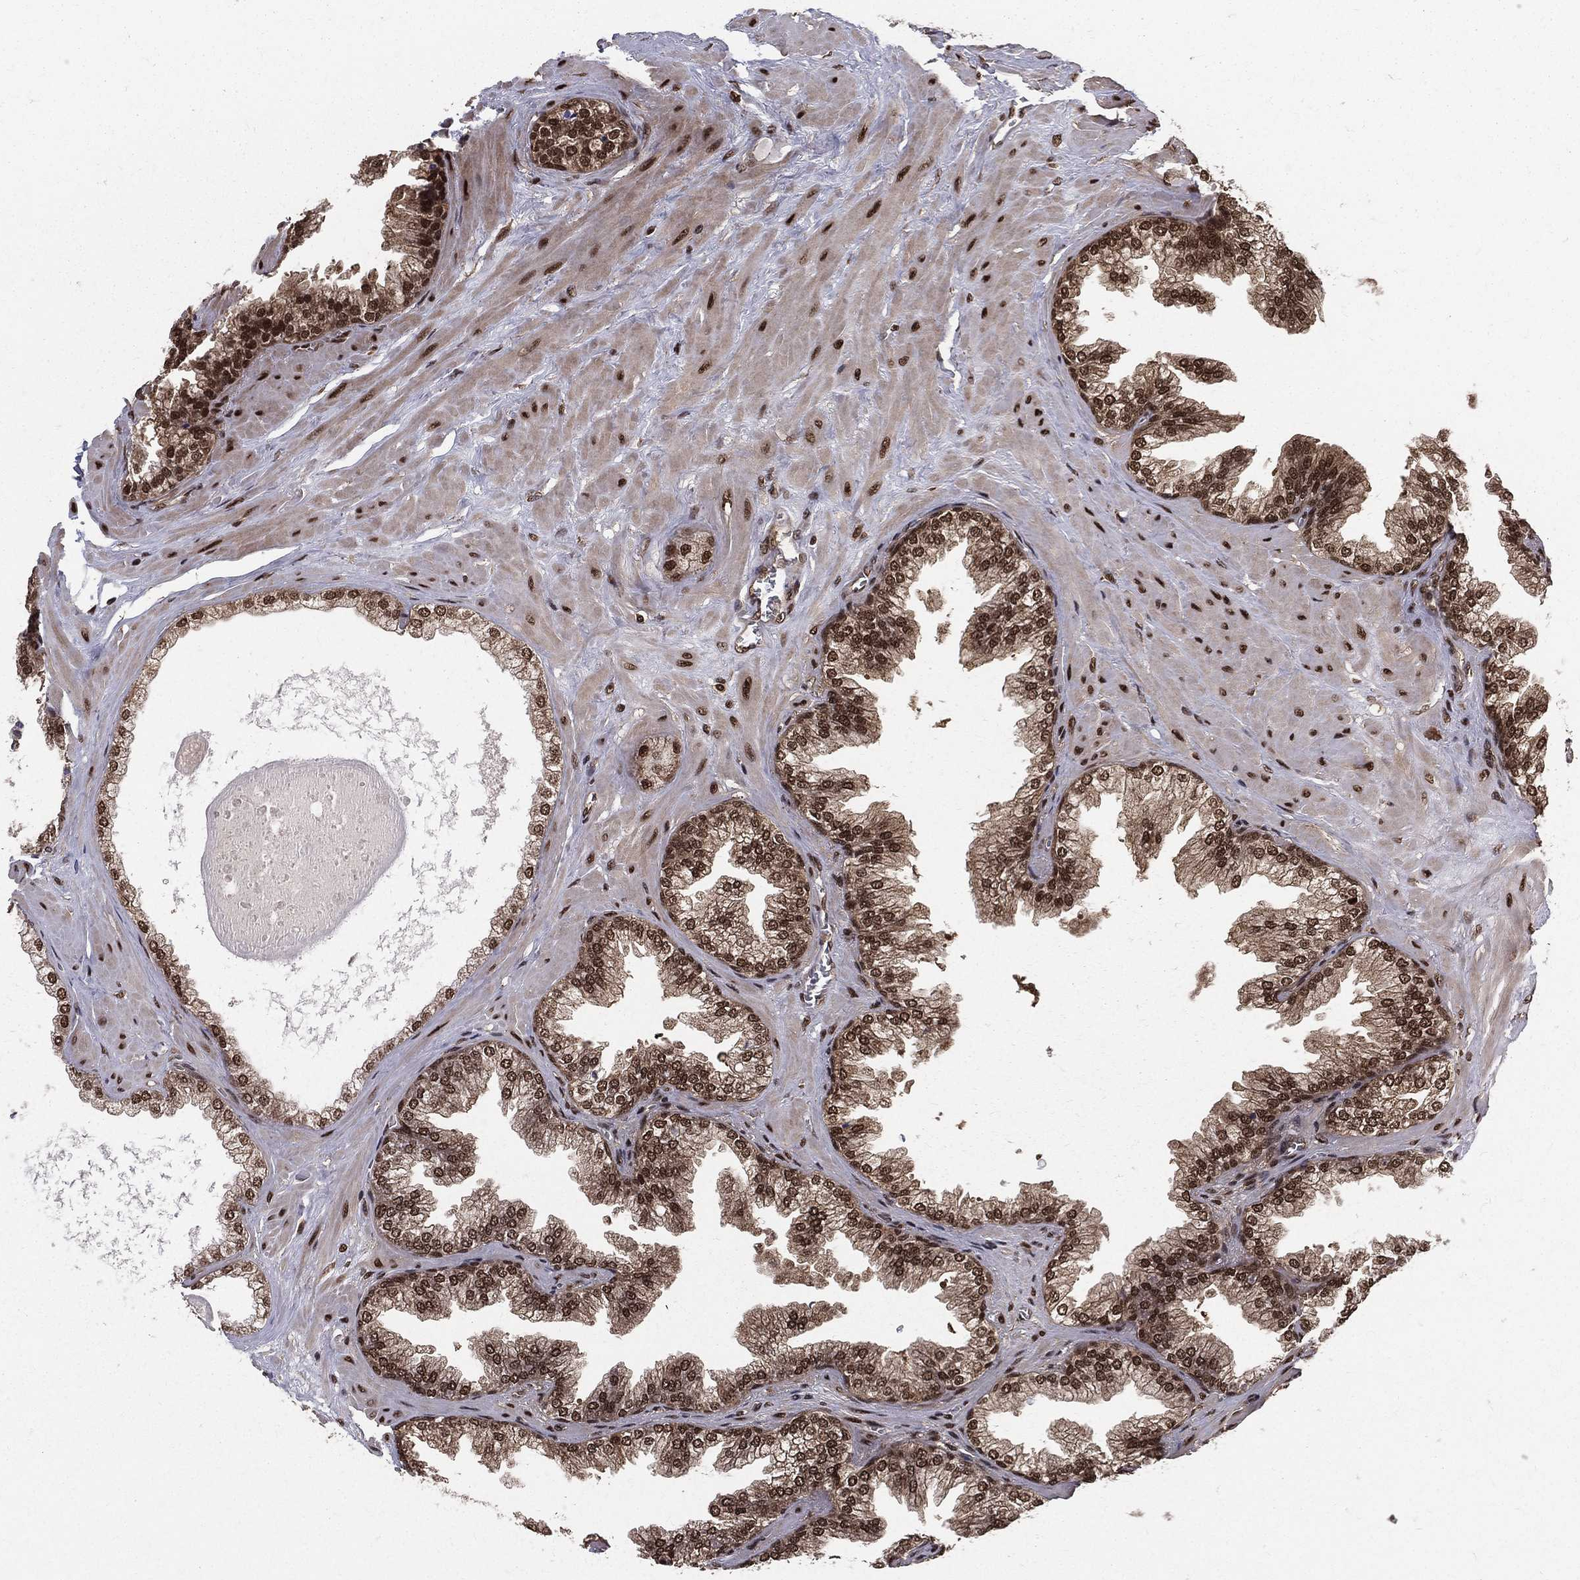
{"staining": {"intensity": "moderate", "quantity": ">75%", "location": "nuclear"}, "tissue": "prostate cancer", "cell_type": "Tumor cells", "image_type": "cancer", "snomed": [{"axis": "morphology", "description": "Adenocarcinoma, Low grade"}, {"axis": "topography", "description": "Prostate"}], "caption": "About >75% of tumor cells in human low-grade adenocarcinoma (prostate) display moderate nuclear protein staining as visualized by brown immunohistochemical staining.", "gene": "COPS4", "patient": {"sex": "male", "age": 72}}